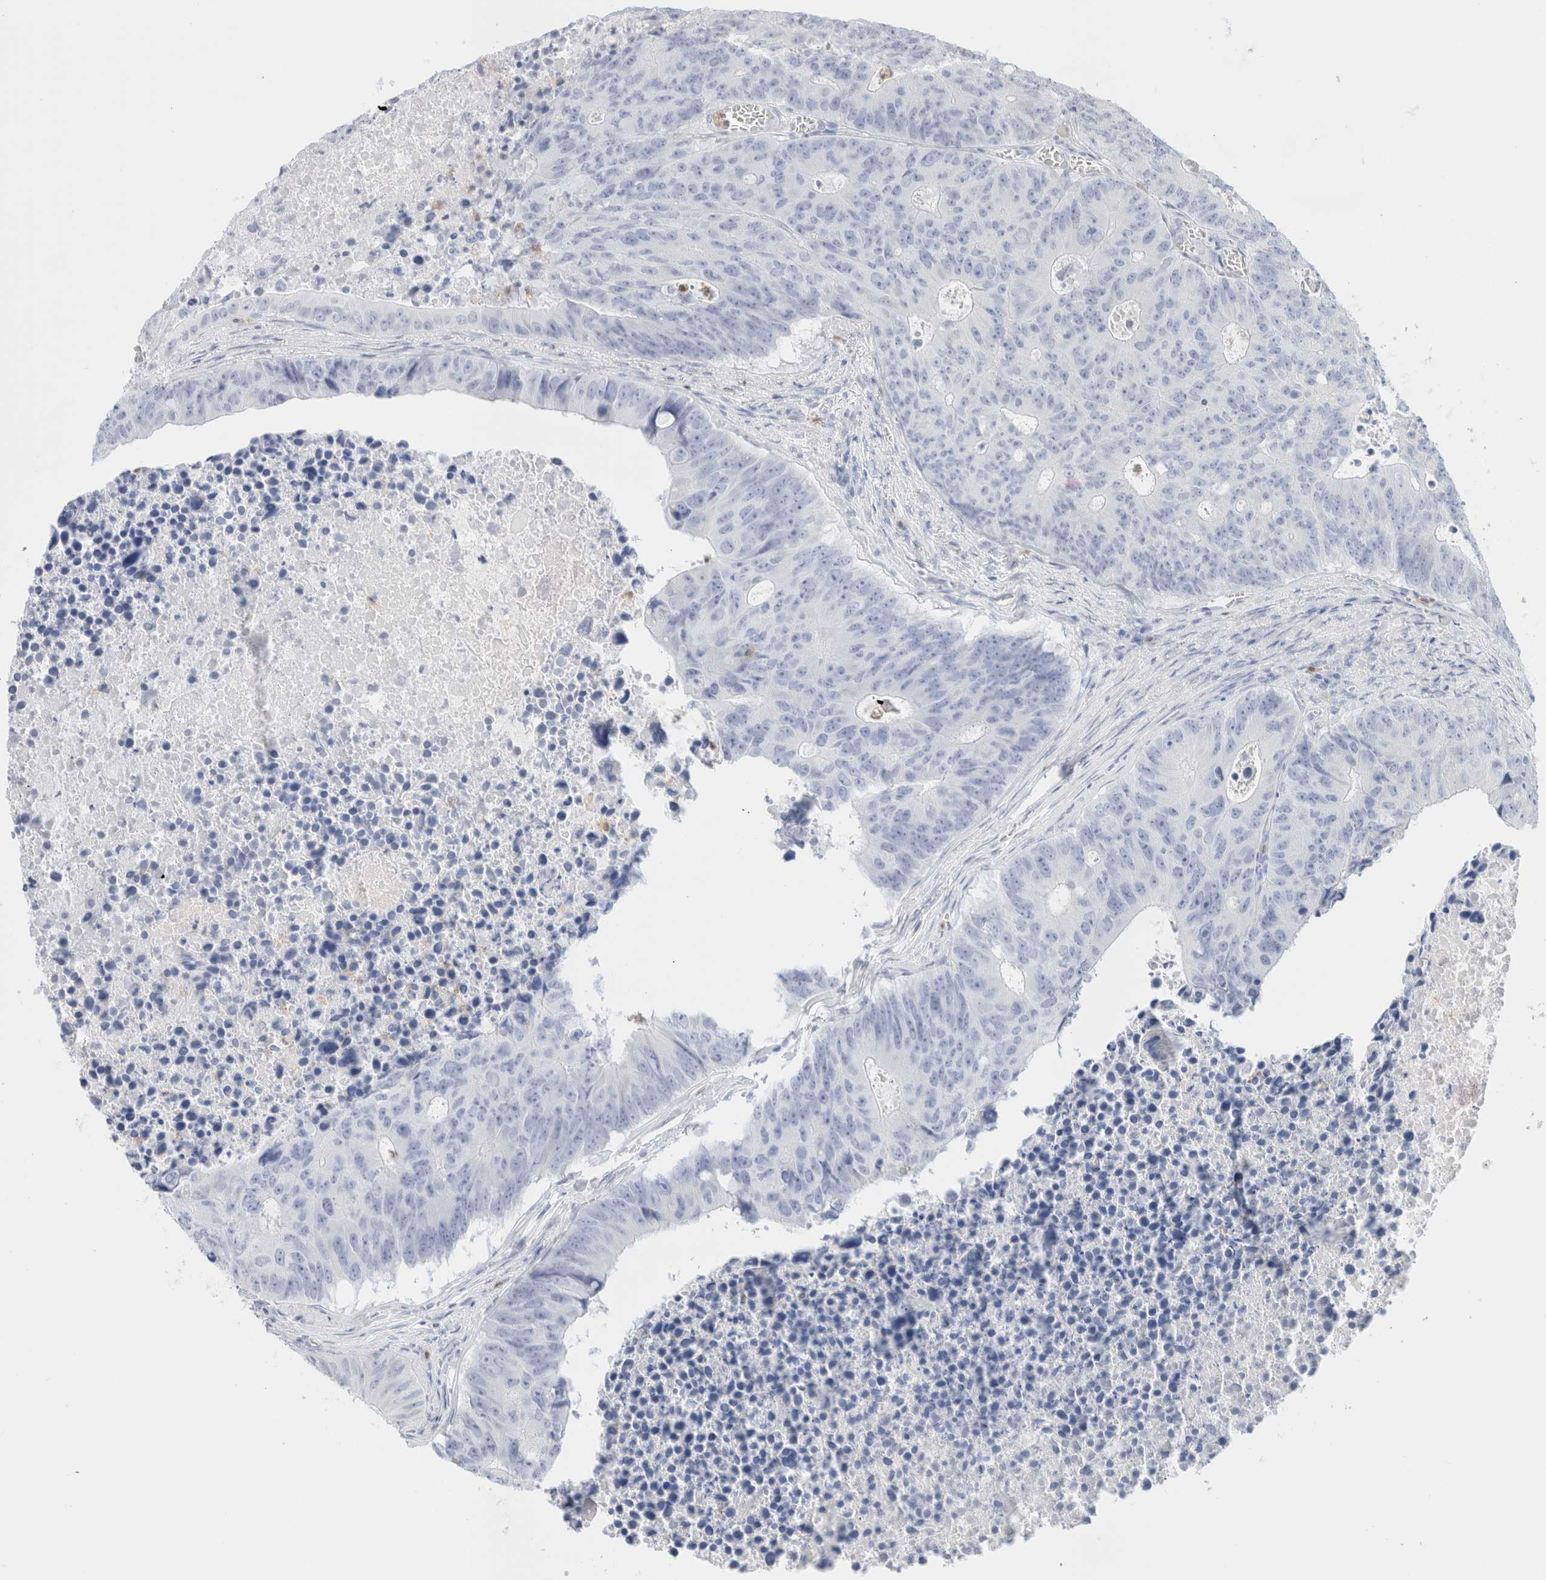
{"staining": {"intensity": "negative", "quantity": "none", "location": "none"}, "tissue": "colorectal cancer", "cell_type": "Tumor cells", "image_type": "cancer", "snomed": [{"axis": "morphology", "description": "Adenocarcinoma, NOS"}, {"axis": "topography", "description": "Colon"}], "caption": "Human adenocarcinoma (colorectal) stained for a protein using immunohistochemistry (IHC) demonstrates no expression in tumor cells.", "gene": "ARG1", "patient": {"sex": "male", "age": 87}}